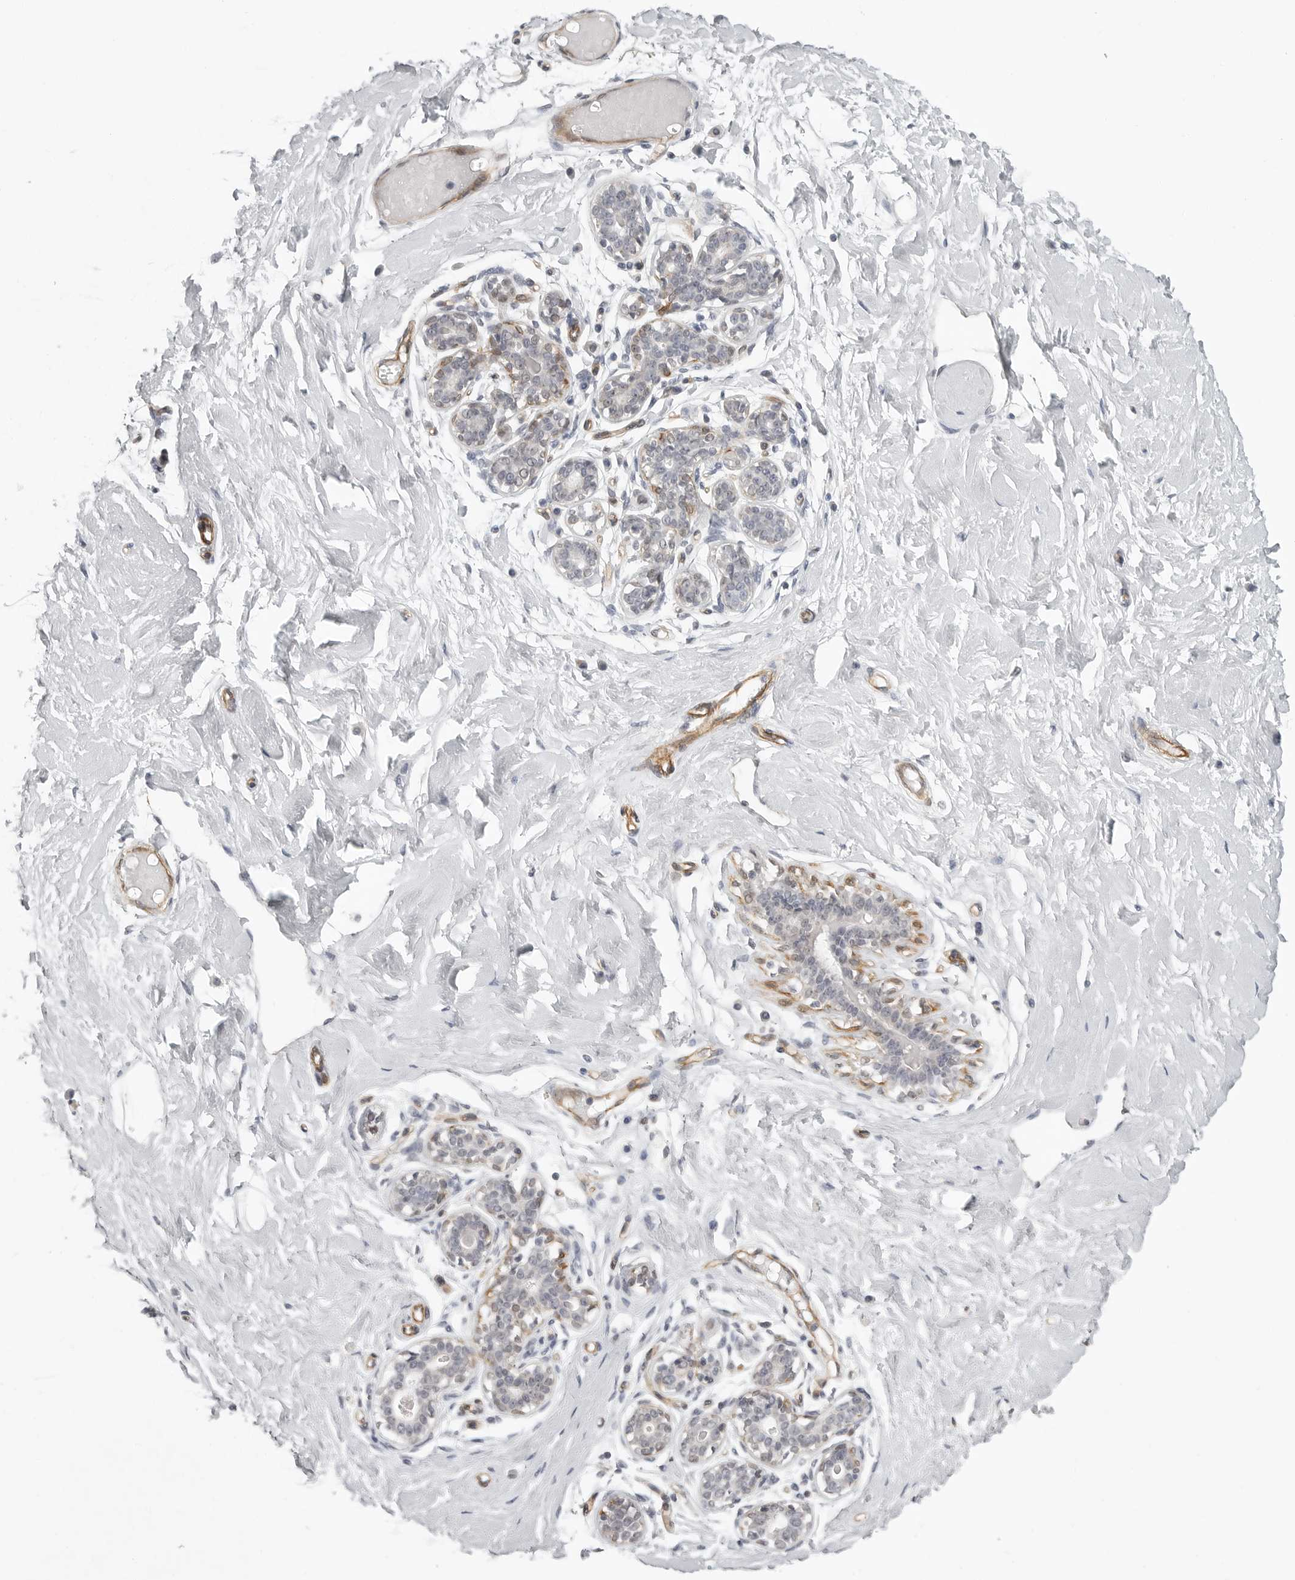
{"staining": {"intensity": "negative", "quantity": "none", "location": "none"}, "tissue": "breast", "cell_type": "Adipocytes", "image_type": "normal", "snomed": [{"axis": "morphology", "description": "Normal tissue, NOS"}, {"axis": "morphology", "description": "Adenoma, NOS"}, {"axis": "topography", "description": "Breast"}], "caption": "This is an immunohistochemistry image of unremarkable human breast. There is no staining in adipocytes.", "gene": "TUT4", "patient": {"sex": "female", "age": 23}}